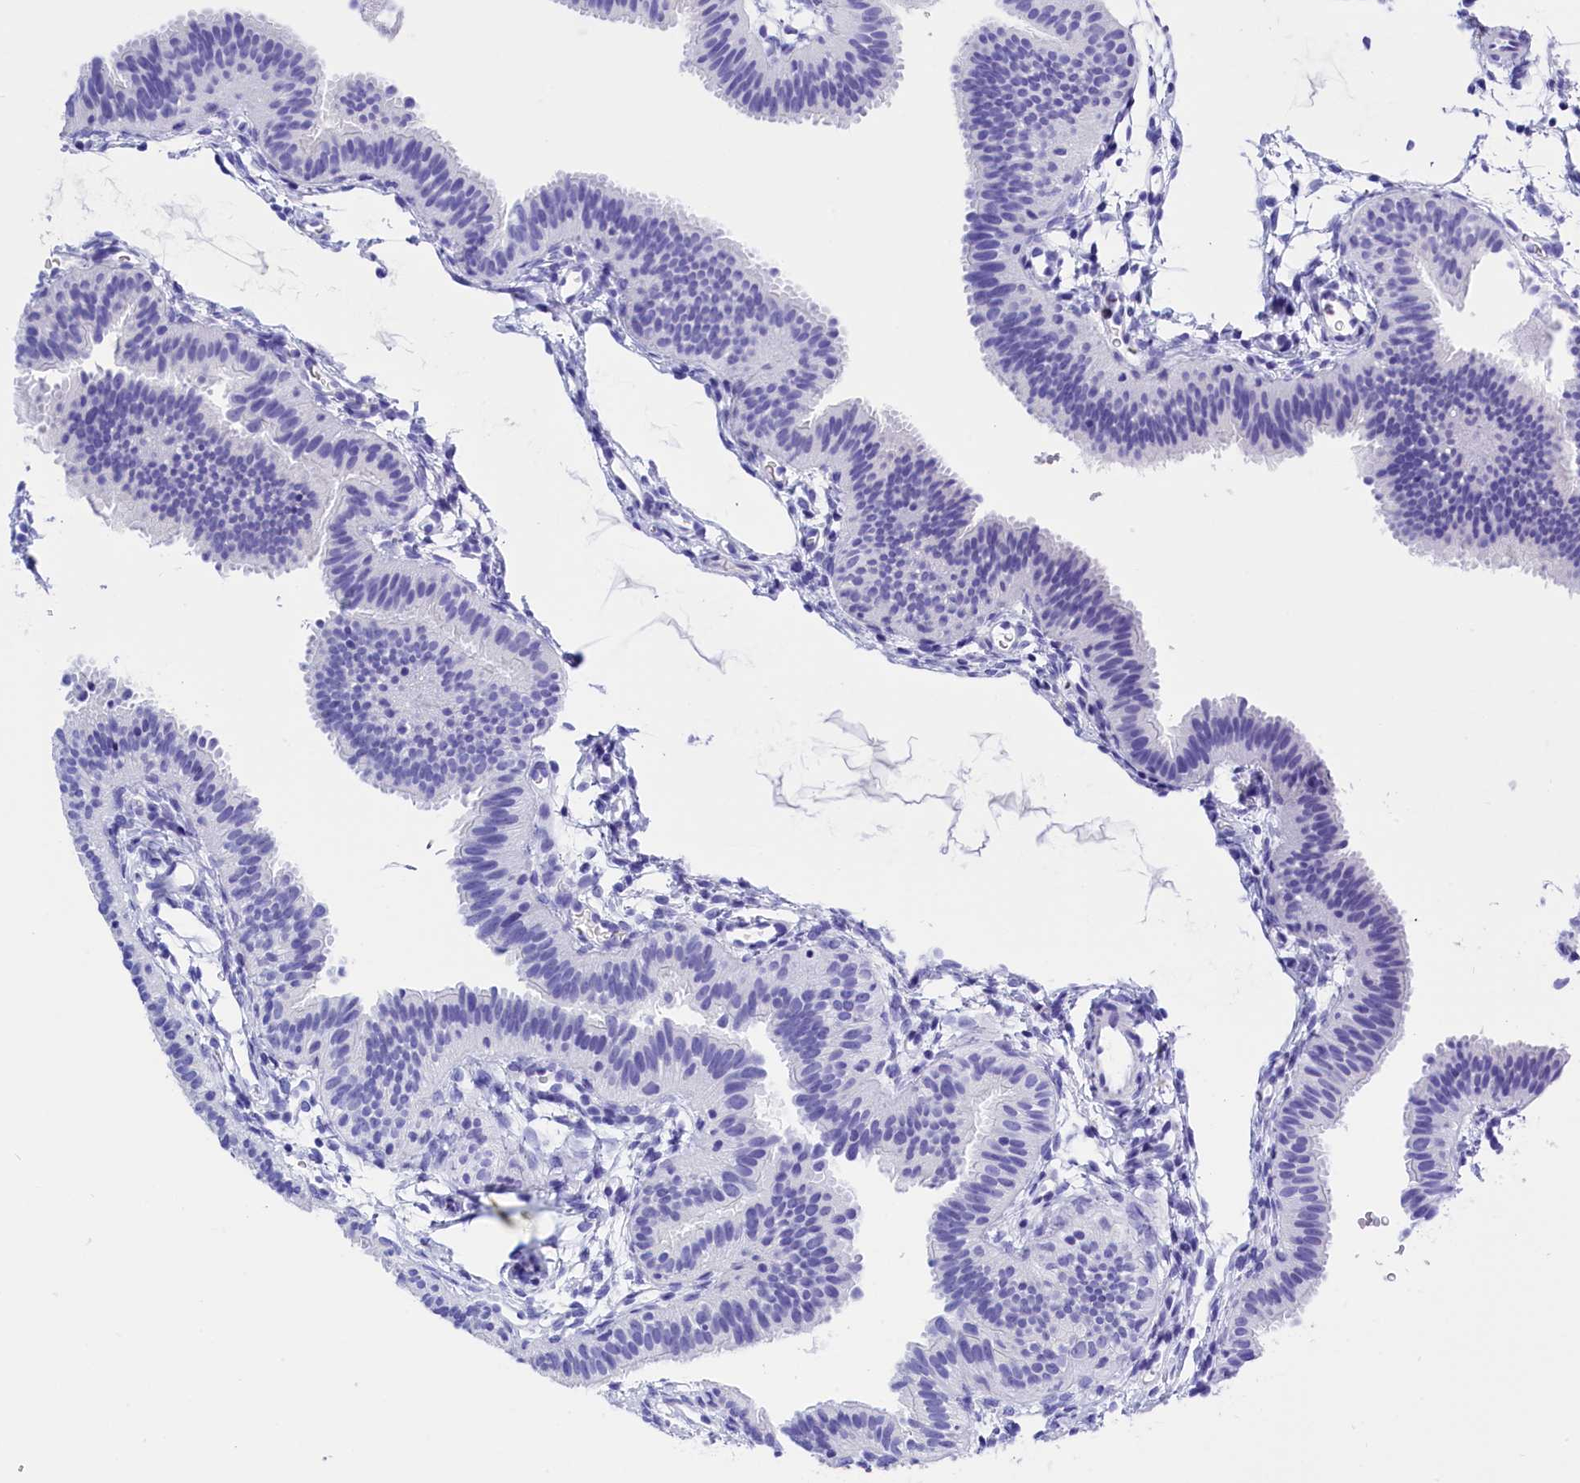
{"staining": {"intensity": "negative", "quantity": "none", "location": "none"}, "tissue": "fallopian tube", "cell_type": "Glandular cells", "image_type": "normal", "snomed": [{"axis": "morphology", "description": "Normal tissue, NOS"}, {"axis": "topography", "description": "Fallopian tube"}], "caption": "Immunohistochemistry (IHC) of benign human fallopian tube demonstrates no positivity in glandular cells. (IHC, brightfield microscopy, high magnification).", "gene": "CLC", "patient": {"sex": "female", "age": 35}}